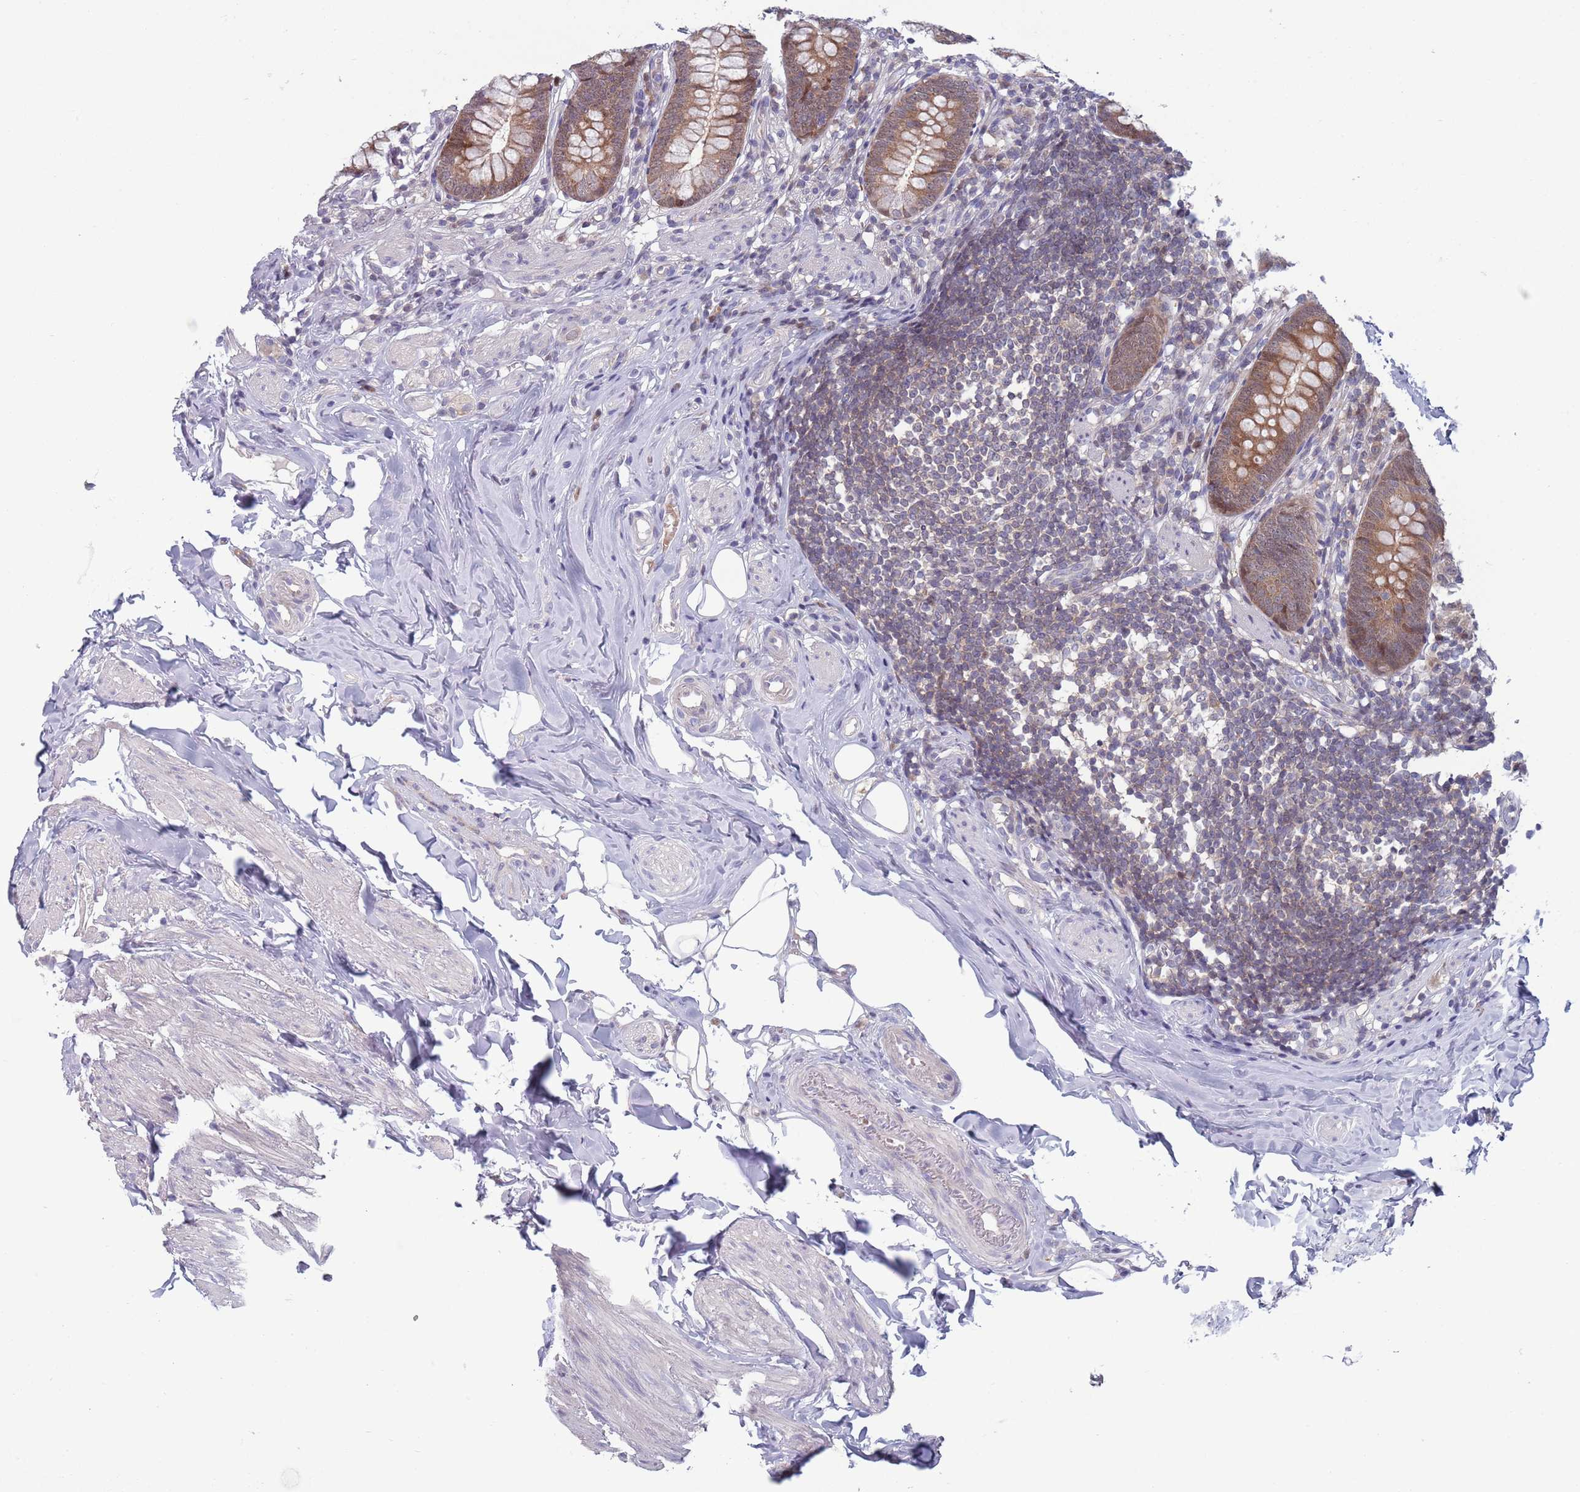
{"staining": {"intensity": "moderate", "quantity": ">75%", "location": "cytoplasmic/membranous"}, "tissue": "appendix", "cell_type": "Glandular cells", "image_type": "normal", "snomed": [{"axis": "morphology", "description": "Normal tissue, NOS"}, {"axis": "topography", "description": "Appendix"}], "caption": "A micrograph of appendix stained for a protein demonstrates moderate cytoplasmic/membranous brown staining in glandular cells.", "gene": "CLNS1A", "patient": {"sex": "female", "age": 62}}